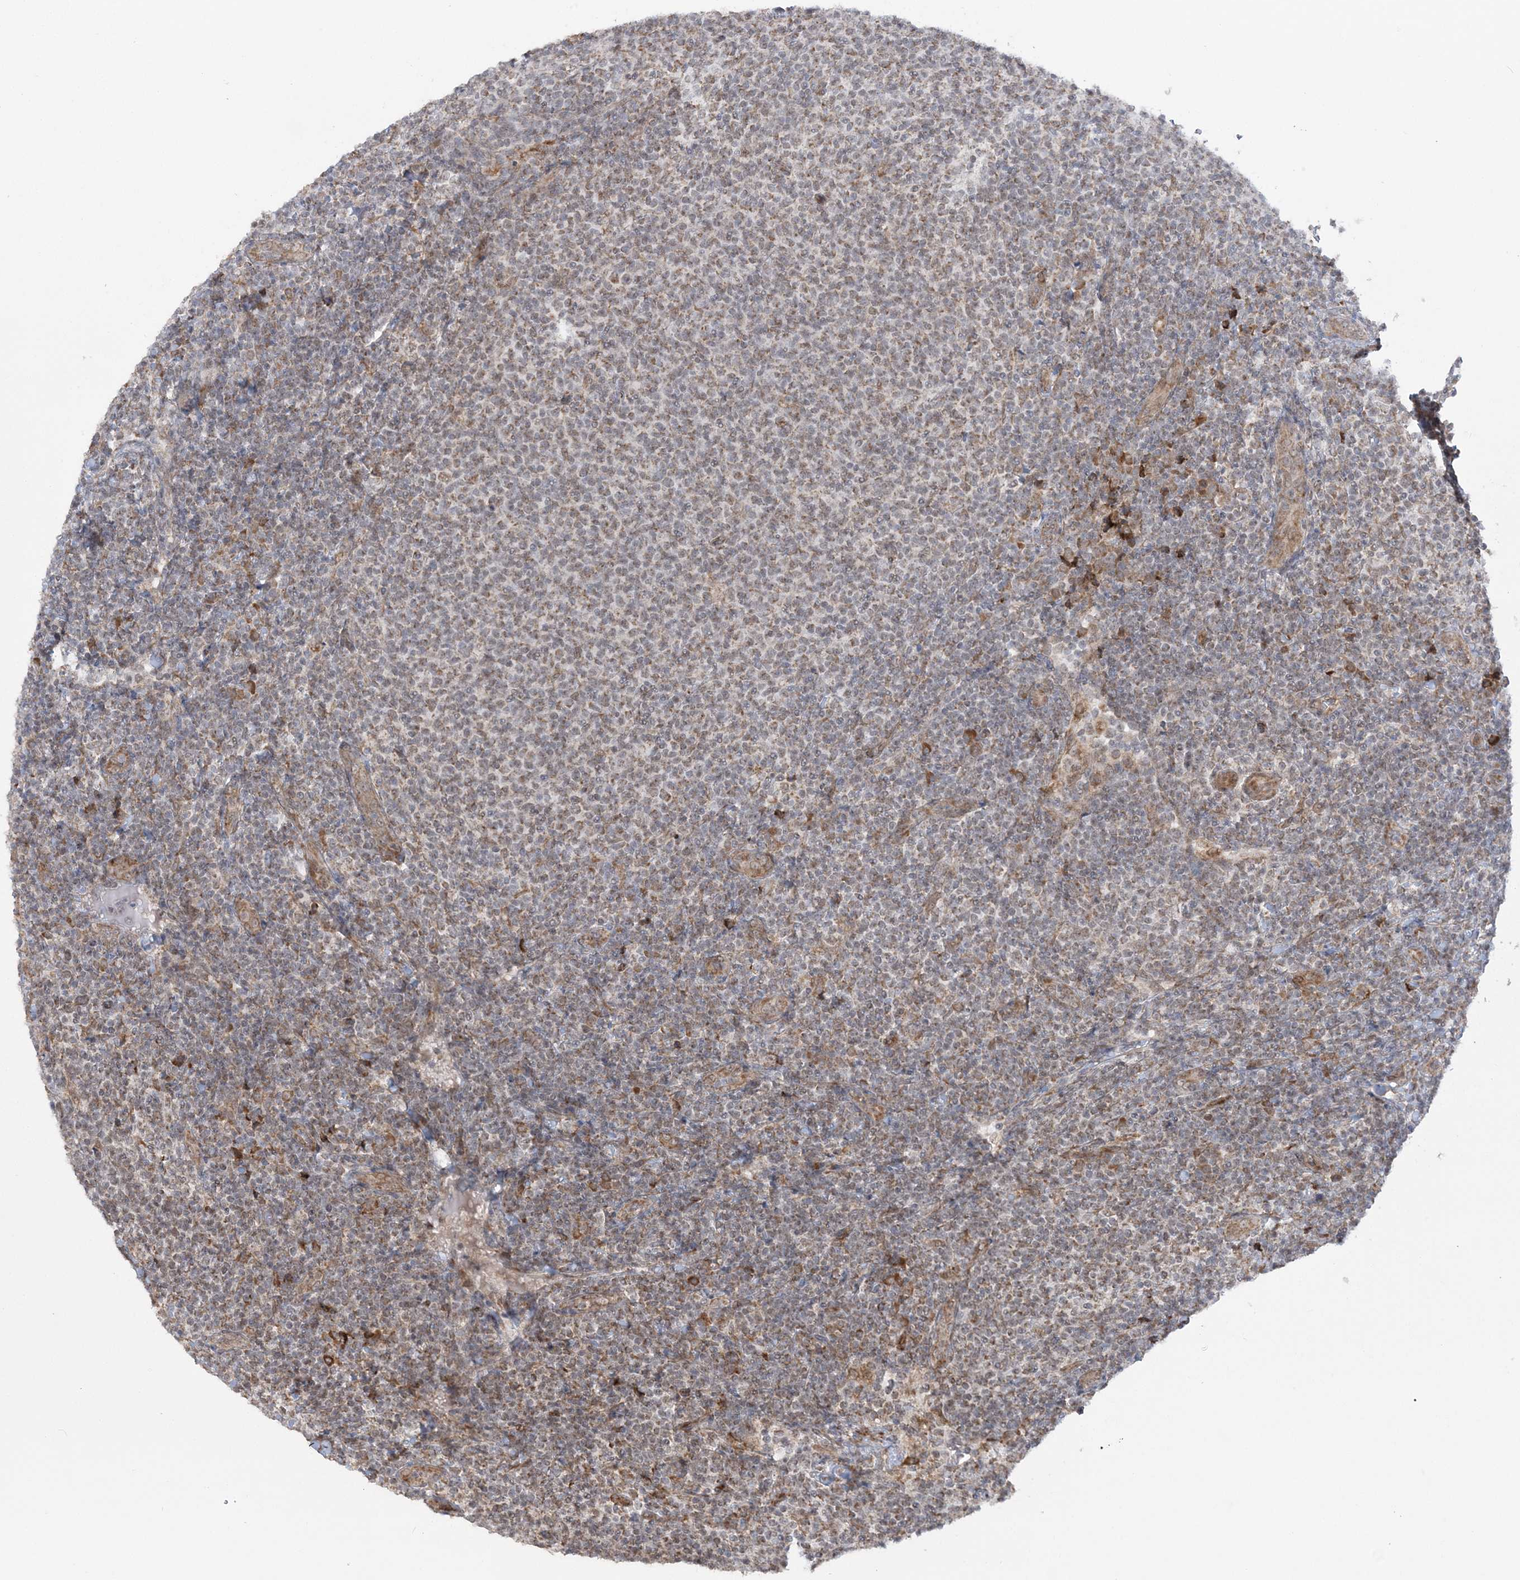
{"staining": {"intensity": "weak", "quantity": ">75%", "location": "cytoplasmic/membranous"}, "tissue": "lymphoma", "cell_type": "Tumor cells", "image_type": "cancer", "snomed": [{"axis": "morphology", "description": "Malignant lymphoma, non-Hodgkin's type, Low grade"}, {"axis": "topography", "description": "Lymph node"}], "caption": "Tumor cells demonstrate low levels of weak cytoplasmic/membranous staining in approximately >75% of cells in malignant lymphoma, non-Hodgkin's type (low-grade).", "gene": "MRPL47", "patient": {"sex": "male", "age": 66}}